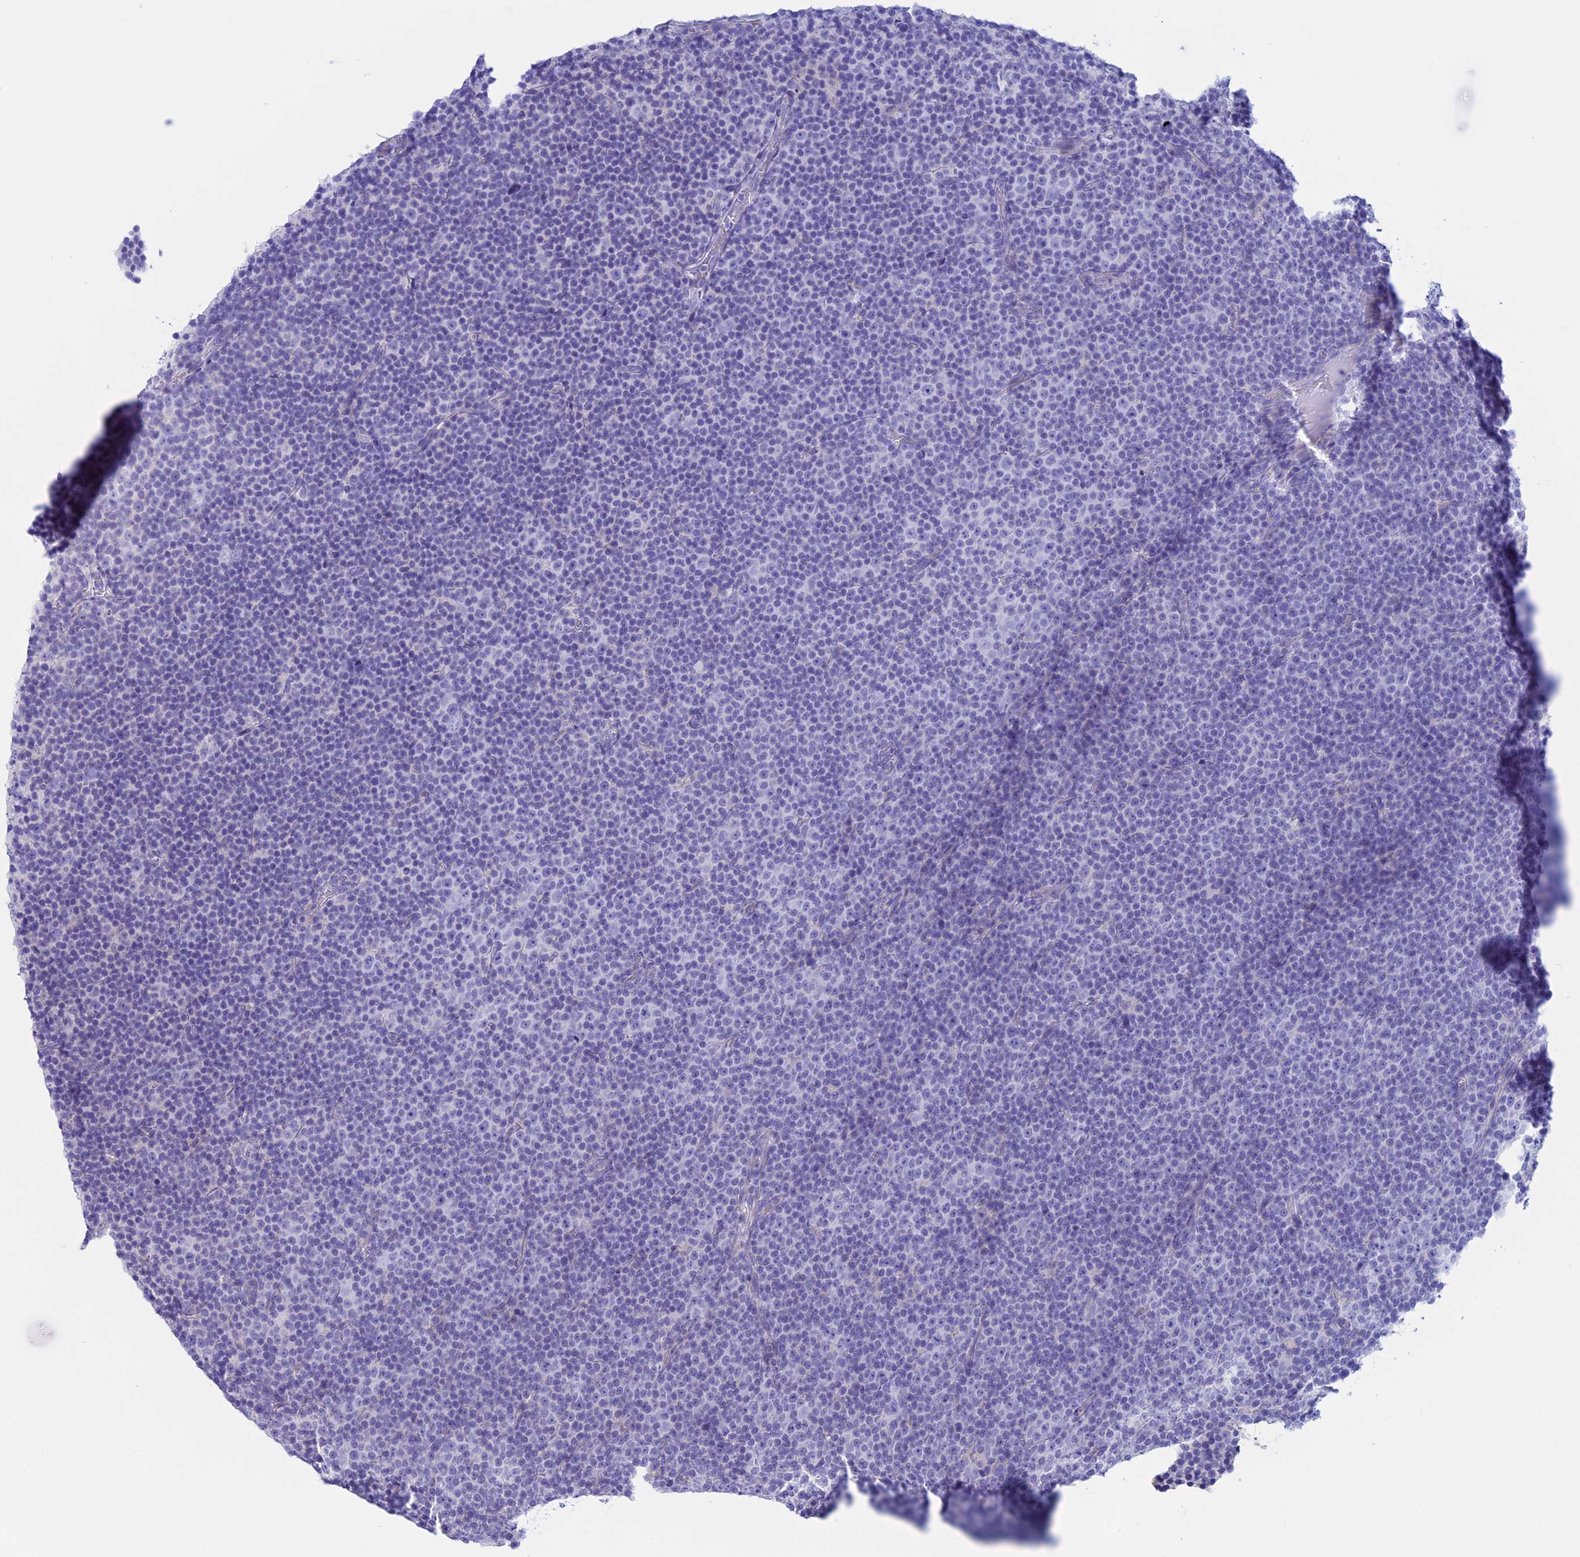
{"staining": {"intensity": "negative", "quantity": "none", "location": "none"}, "tissue": "lymphoma", "cell_type": "Tumor cells", "image_type": "cancer", "snomed": [{"axis": "morphology", "description": "Malignant lymphoma, non-Hodgkin's type, Low grade"}, {"axis": "topography", "description": "Lymph node"}], "caption": "An immunohistochemistry micrograph of low-grade malignant lymphoma, non-Hodgkin's type is shown. There is no staining in tumor cells of low-grade malignant lymphoma, non-Hodgkin's type.", "gene": "RP1", "patient": {"sex": "female", "age": 67}}